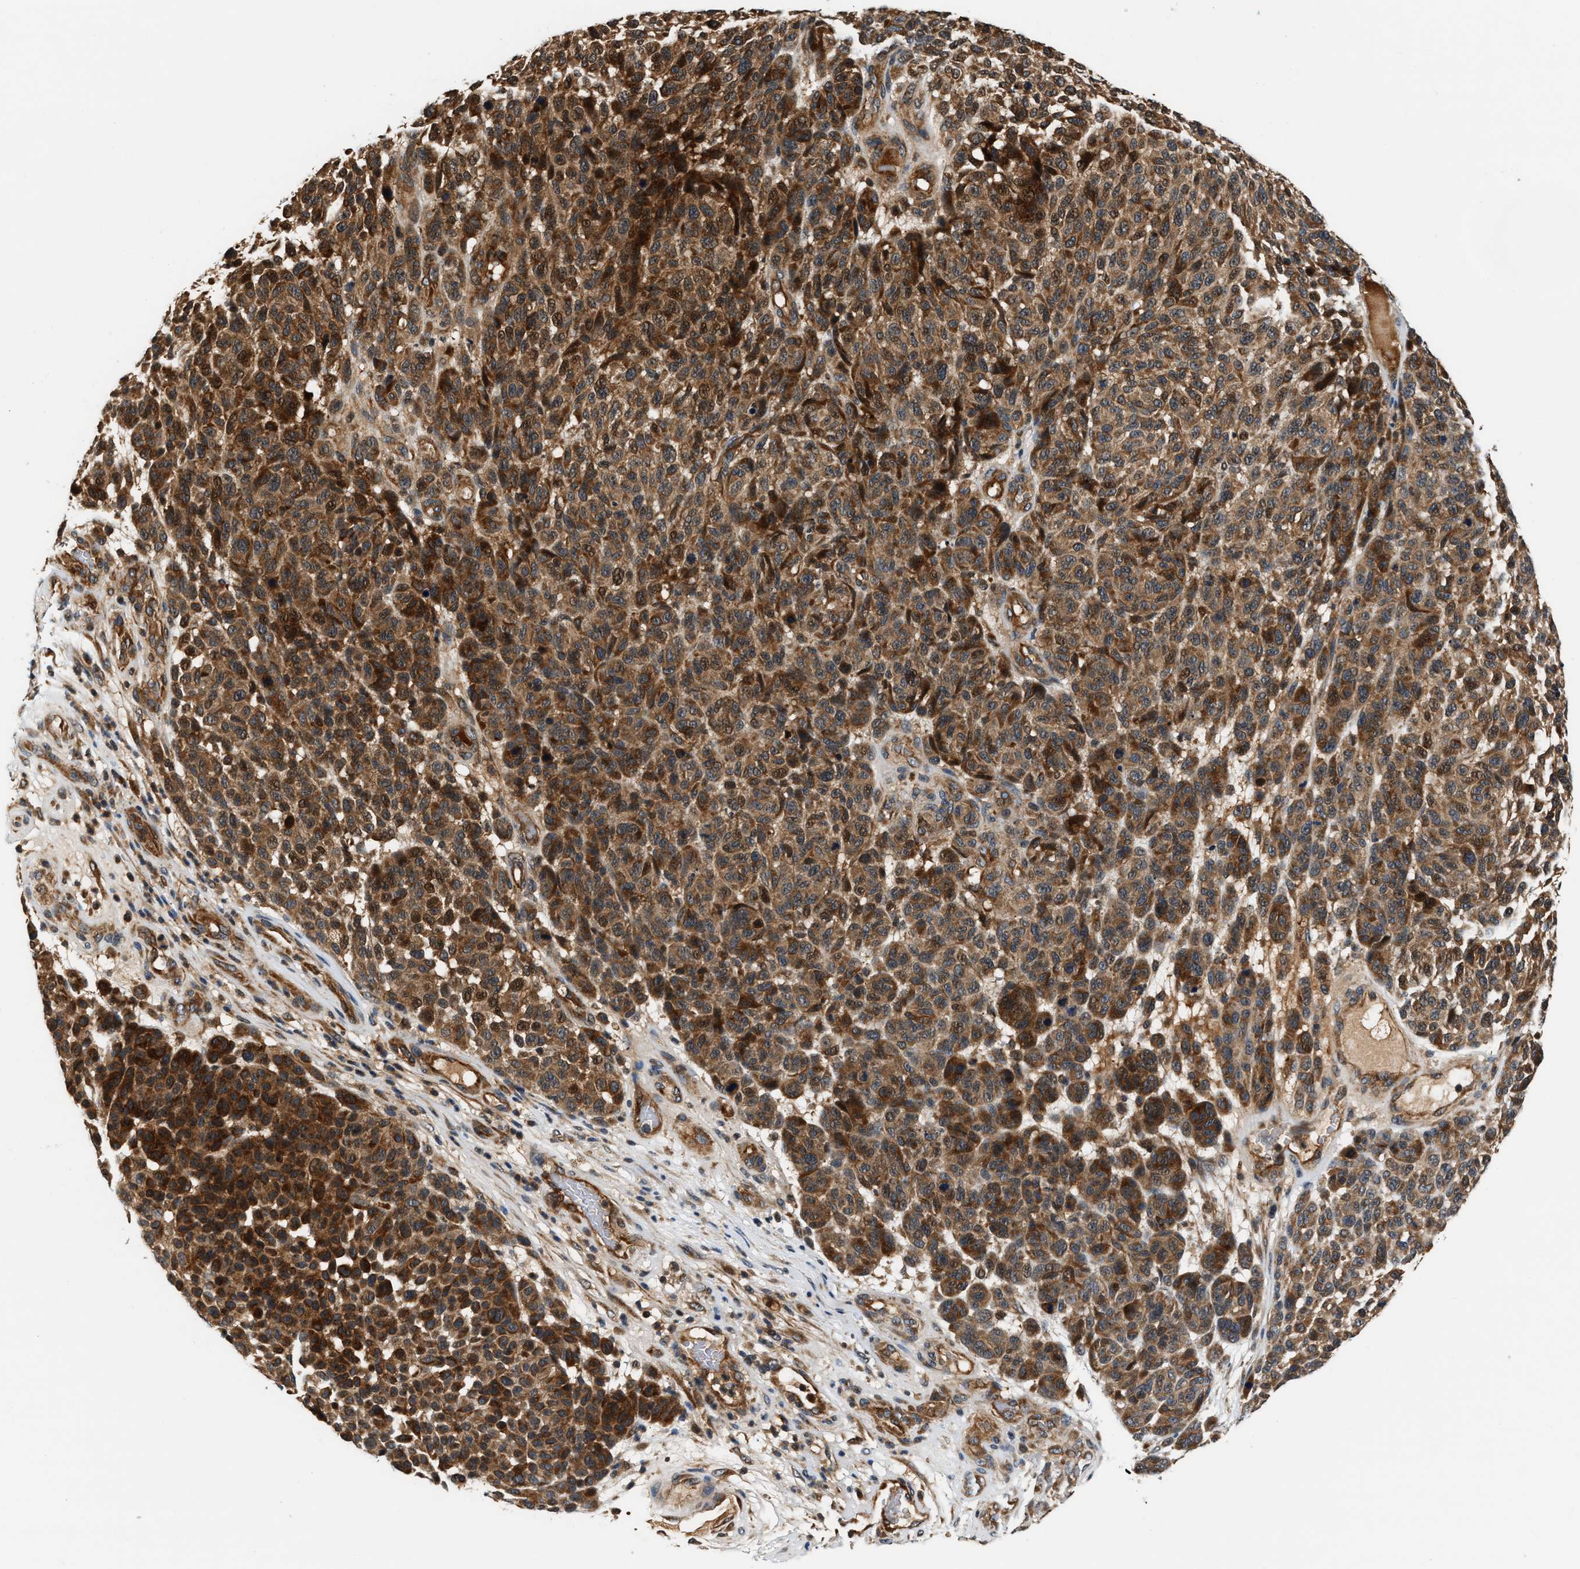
{"staining": {"intensity": "moderate", "quantity": ">75%", "location": "cytoplasmic/membranous"}, "tissue": "melanoma", "cell_type": "Tumor cells", "image_type": "cancer", "snomed": [{"axis": "morphology", "description": "Malignant melanoma, NOS"}, {"axis": "topography", "description": "Skin"}], "caption": "Moderate cytoplasmic/membranous protein positivity is appreciated in about >75% of tumor cells in melanoma.", "gene": "TUT7", "patient": {"sex": "male", "age": 59}}